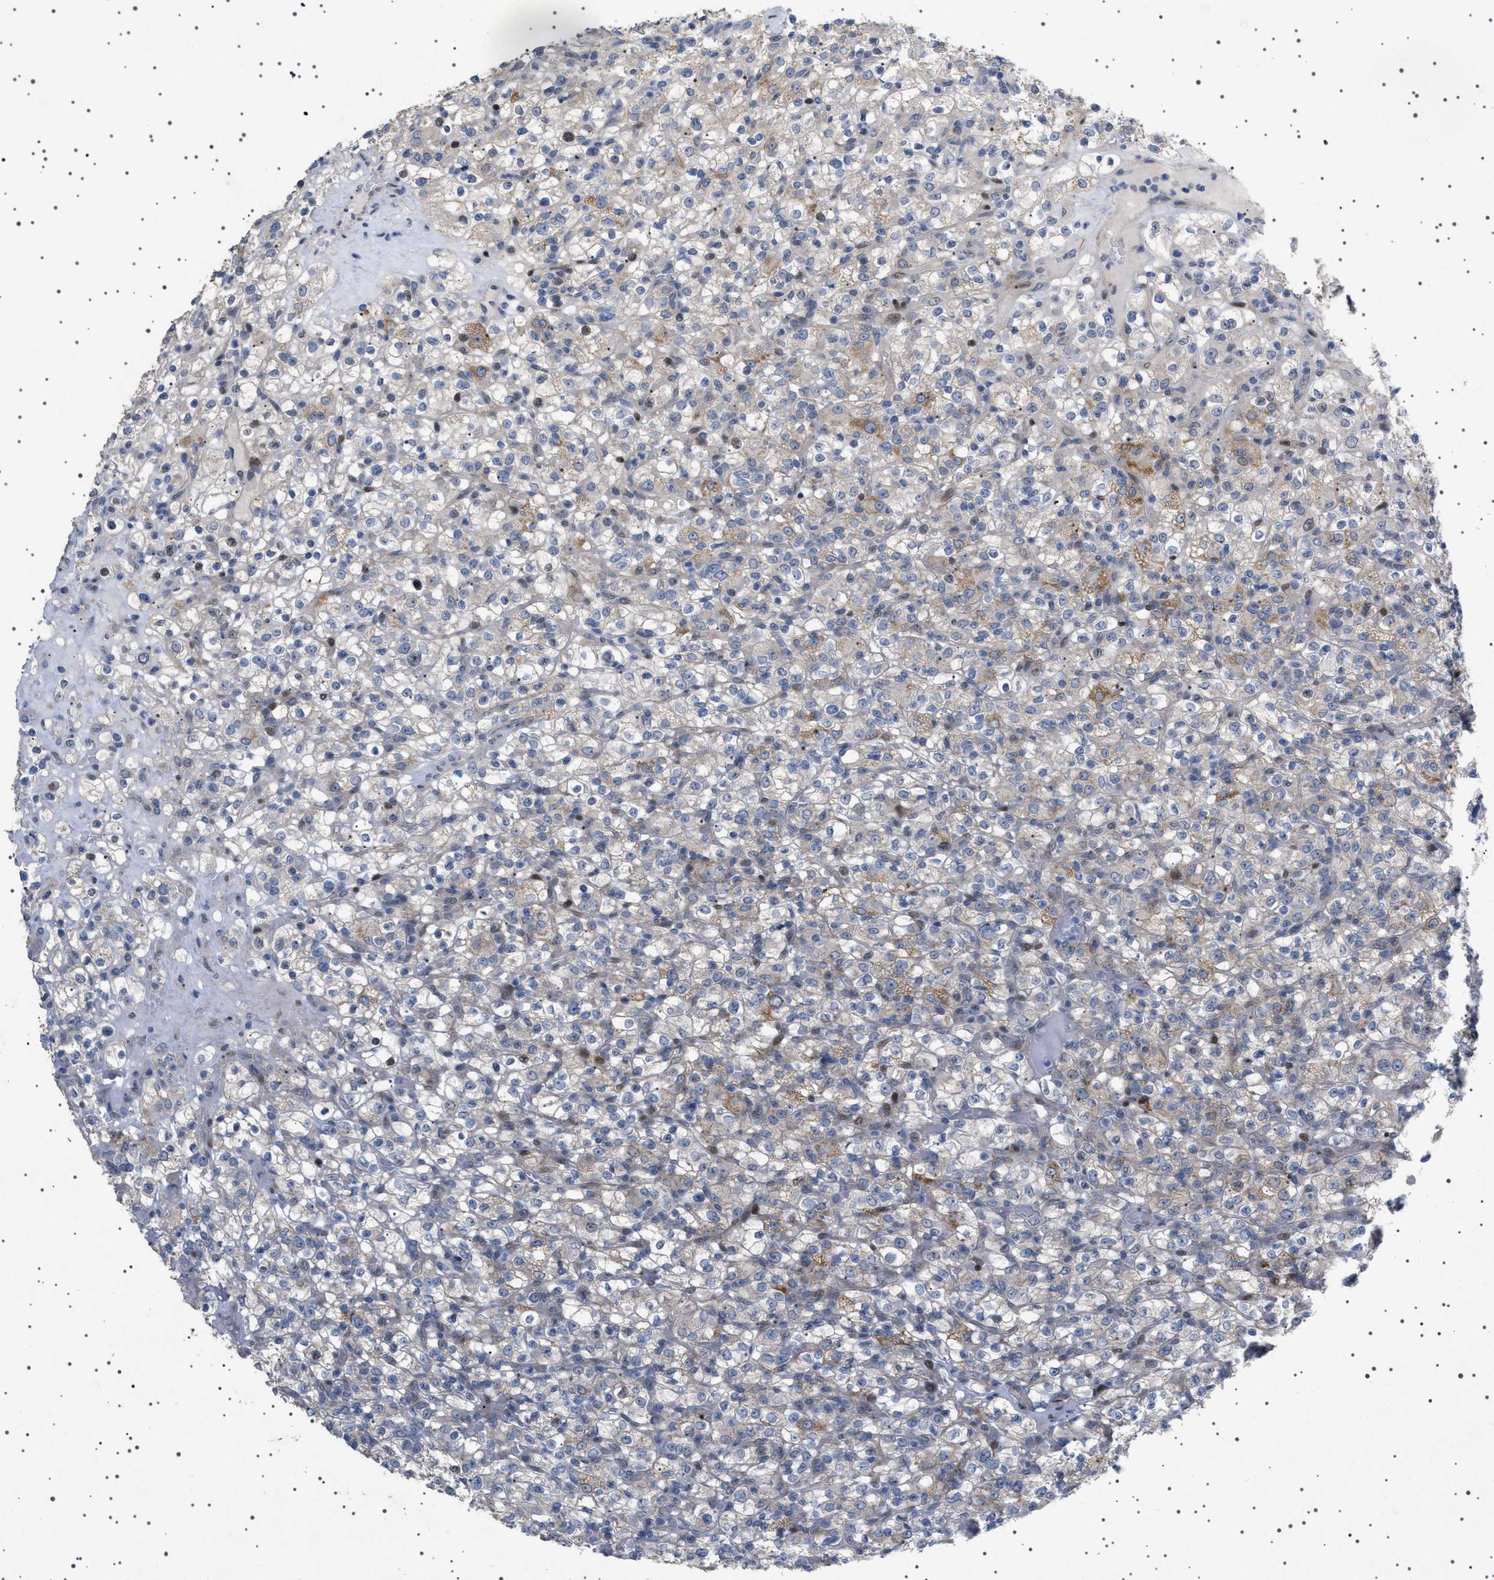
{"staining": {"intensity": "weak", "quantity": "25%-75%", "location": "cytoplasmic/membranous"}, "tissue": "renal cancer", "cell_type": "Tumor cells", "image_type": "cancer", "snomed": [{"axis": "morphology", "description": "Normal tissue, NOS"}, {"axis": "morphology", "description": "Adenocarcinoma, NOS"}, {"axis": "topography", "description": "Kidney"}], "caption": "Immunohistochemical staining of human renal cancer demonstrates weak cytoplasmic/membranous protein positivity in about 25%-75% of tumor cells.", "gene": "HTR1A", "patient": {"sex": "female", "age": 72}}